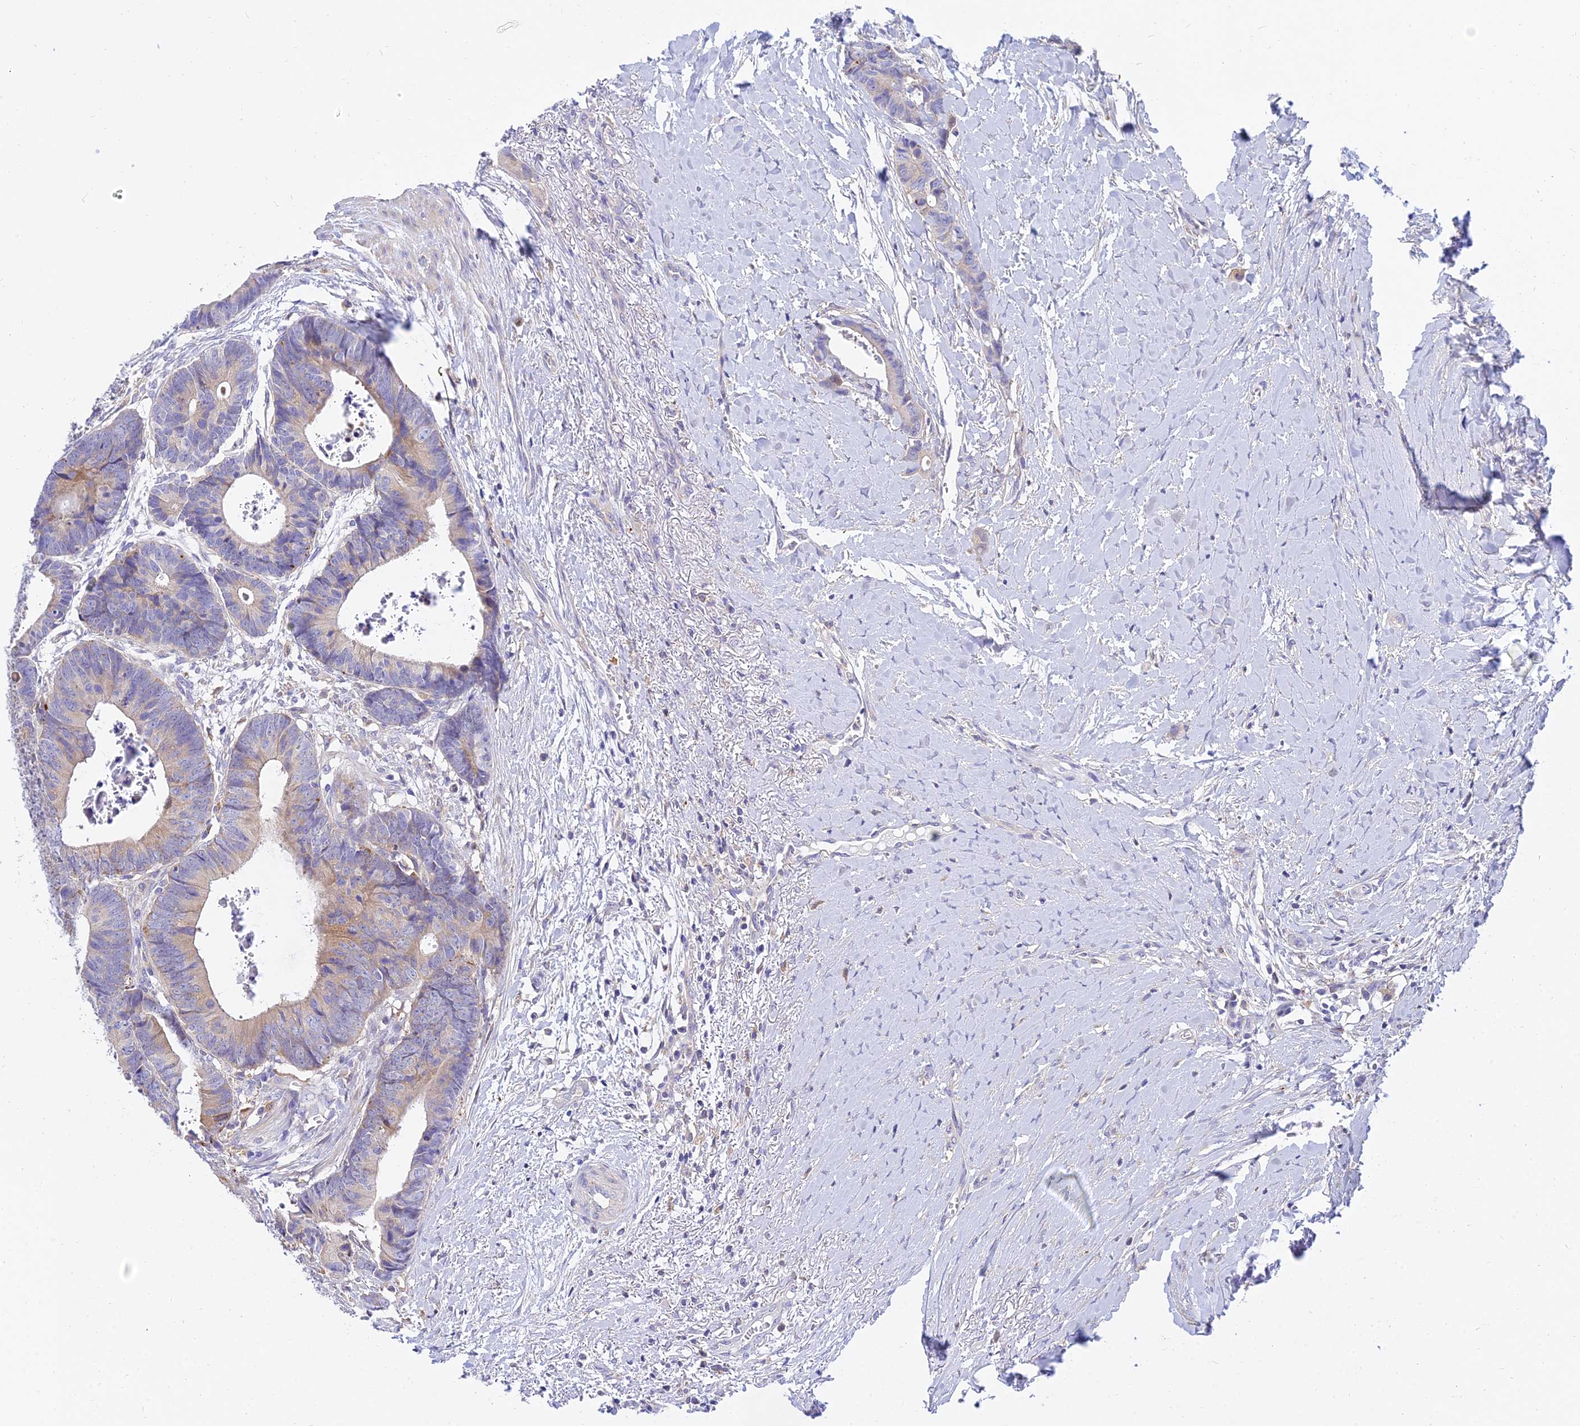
{"staining": {"intensity": "weak", "quantity": "<25%", "location": "cytoplasmic/membranous"}, "tissue": "colorectal cancer", "cell_type": "Tumor cells", "image_type": "cancer", "snomed": [{"axis": "morphology", "description": "Adenocarcinoma, NOS"}, {"axis": "topography", "description": "Colon"}], "caption": "An image of human colorectal cancer (adenocarcinoma) is negative for staining in tumor cells.", "gene": "ARL8B", "patient": {"sex": "female", "age": 57}}